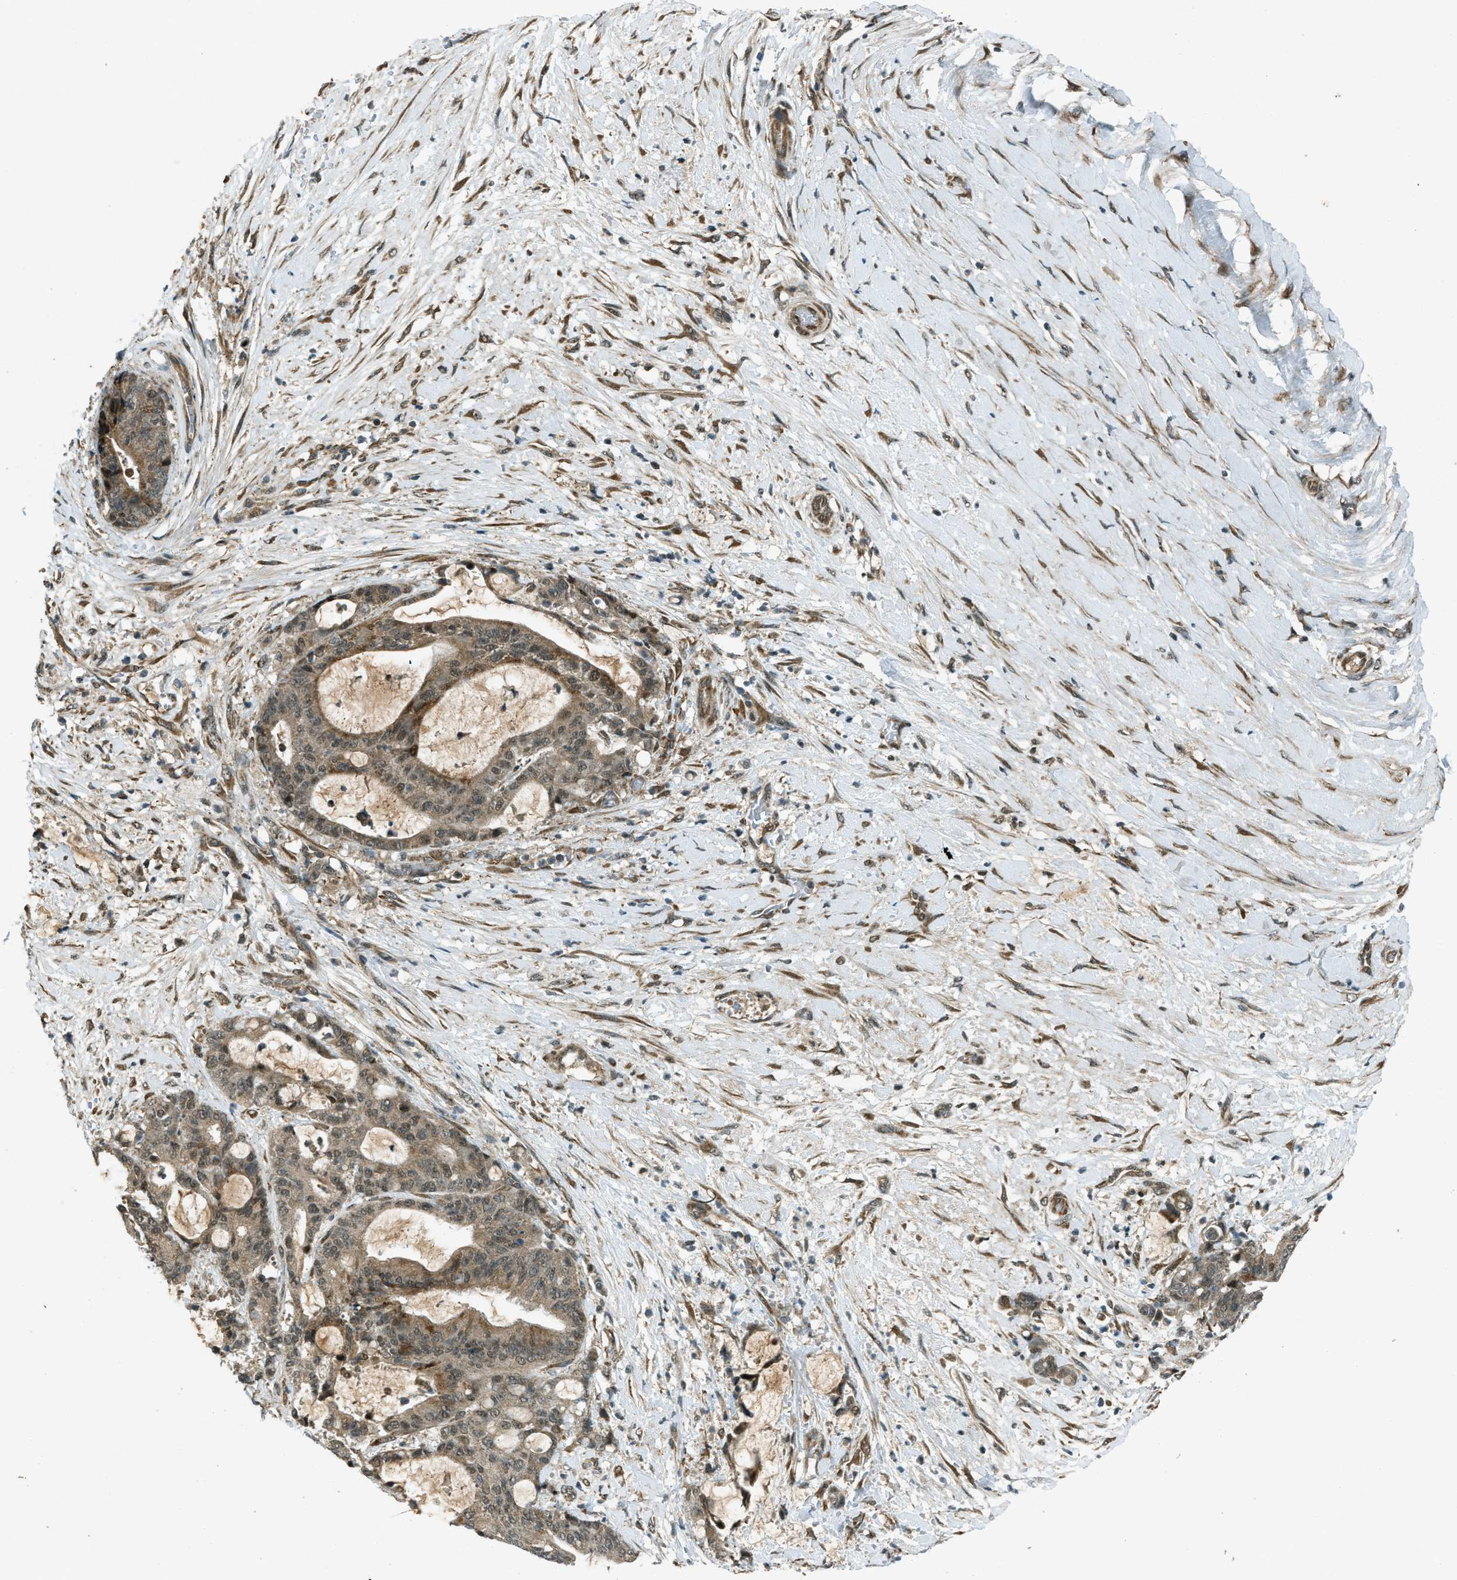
{"staining": {"intensity": "weak", "quantity": ">75%", "location": "cytoplasmic/membranous"}, "tissue": "liver cancer", "cell_type": "Tumor cells", "image_type": "cancer", "snomed": [{"axis": "morphology", "description": "Normal tissue, NOS"}, {"axis": "morphology", "description": "Cholangiocarcinoma"}, {"axis": "topography", "description": "Liver"}, {"axis": "topography", "description": "Peripheral nerve tissue"}], "caption": "This image reveals immunohistochemistry (IHC) staining of human cholangiocarcinoma (liver), with low weak cytoplasmic/membranous positivity in approximately >75% of tumor cells.", "gene": "EIF2AK3", "patient": {"sex": "female", "age": 73}}